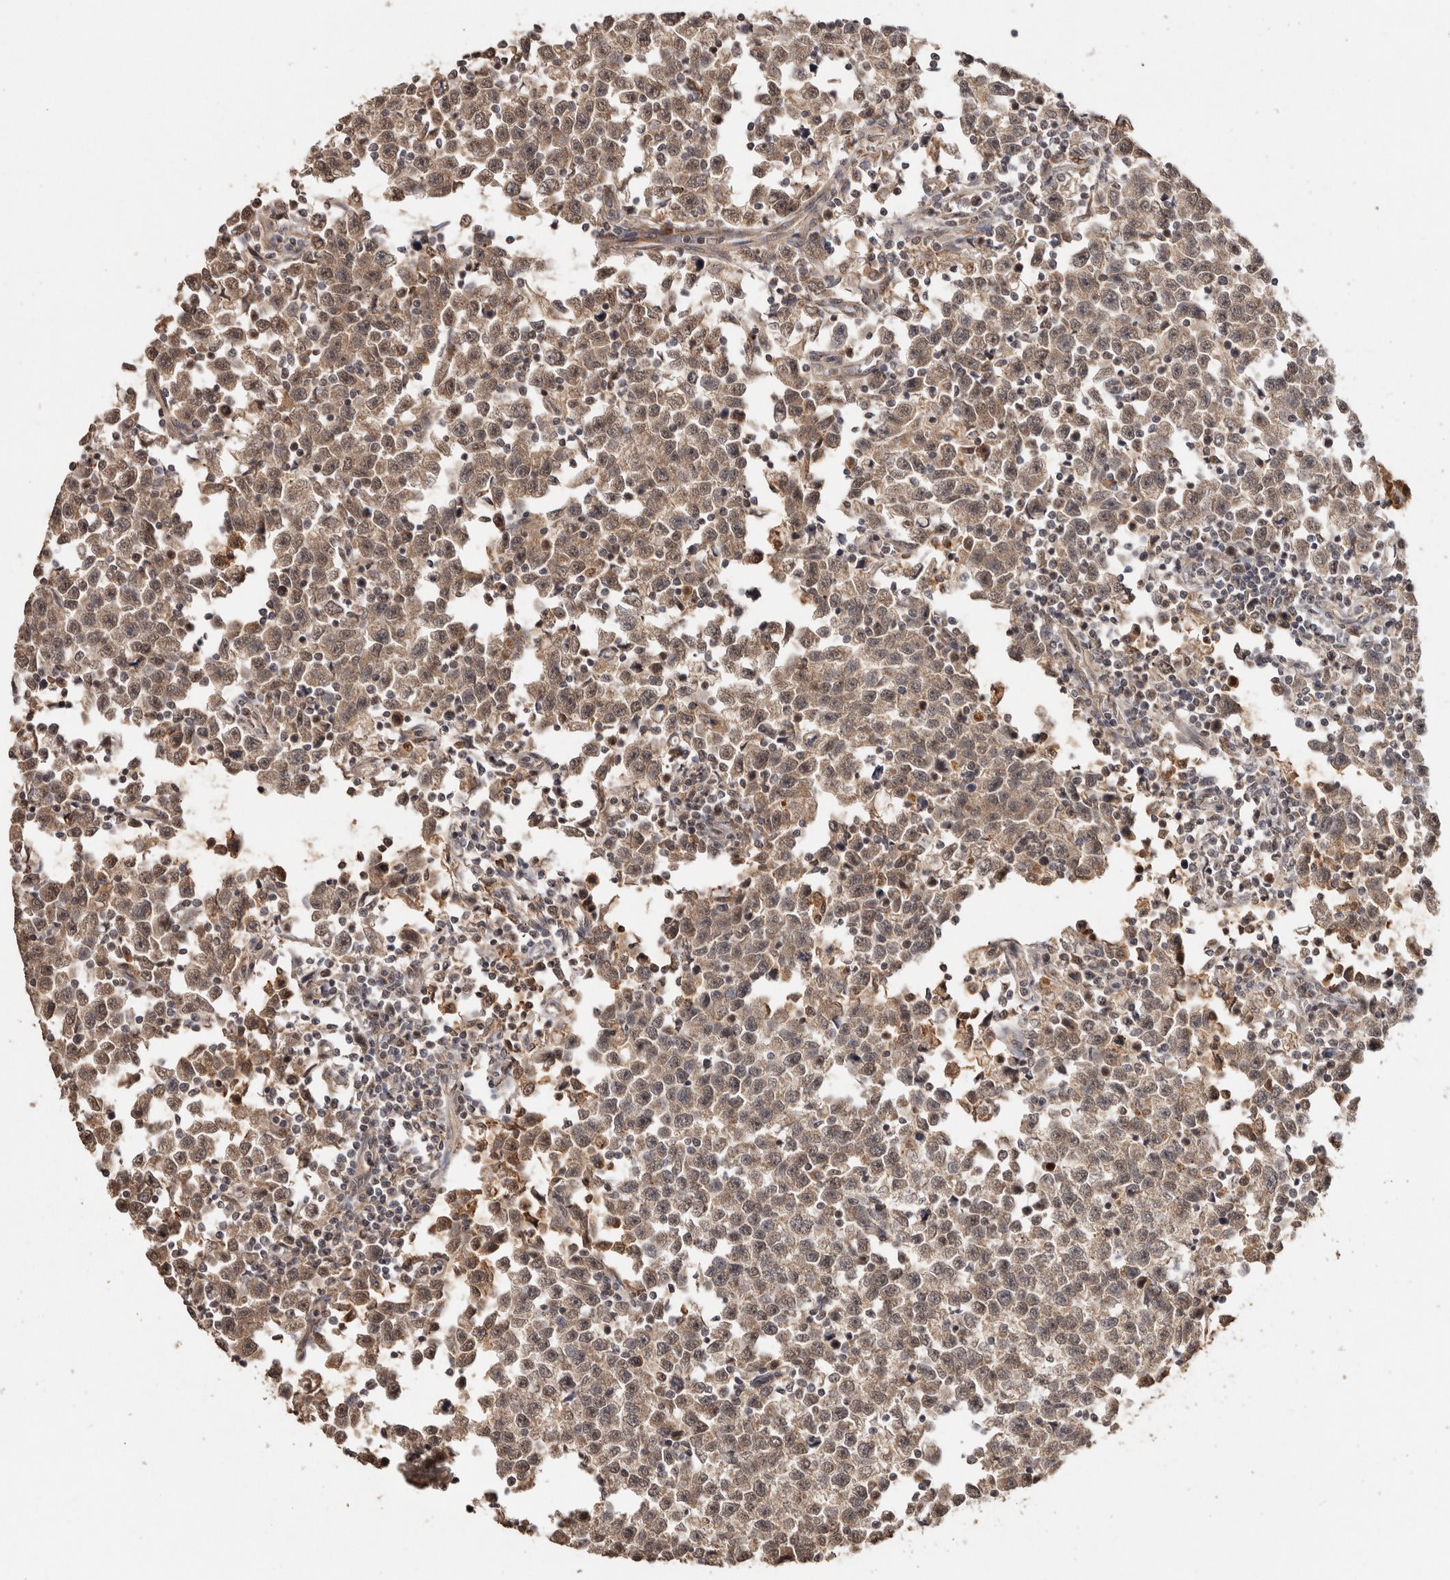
{"staining": {"intensity": "weak", "quantity": ">75%", "location": "cytoplasmic/membranous,nuclear"}, "tissue": "testis cancer", "cell_type": "Tumor cells", "image_type": "cancer", "snomed": [{"axis": "morphology", "description": "Seminoma, NOS"}, {"axis": "topography", "description": "Testis"}], "caption": "A high-resolution micrograph shows IHC staining of testis cancer (seminoma), which exhibits weak cytoplasmic/membranous and nuclear positivity in approximately >75% of tumor cells. The staining was performed using DAB to visualize the protein expression in brown, while the nuclei were stained in blue with hematoxylin (Magnification: 20x).", "gene": "FAM3A", "patient": {"sex": "male", "age": 43}}